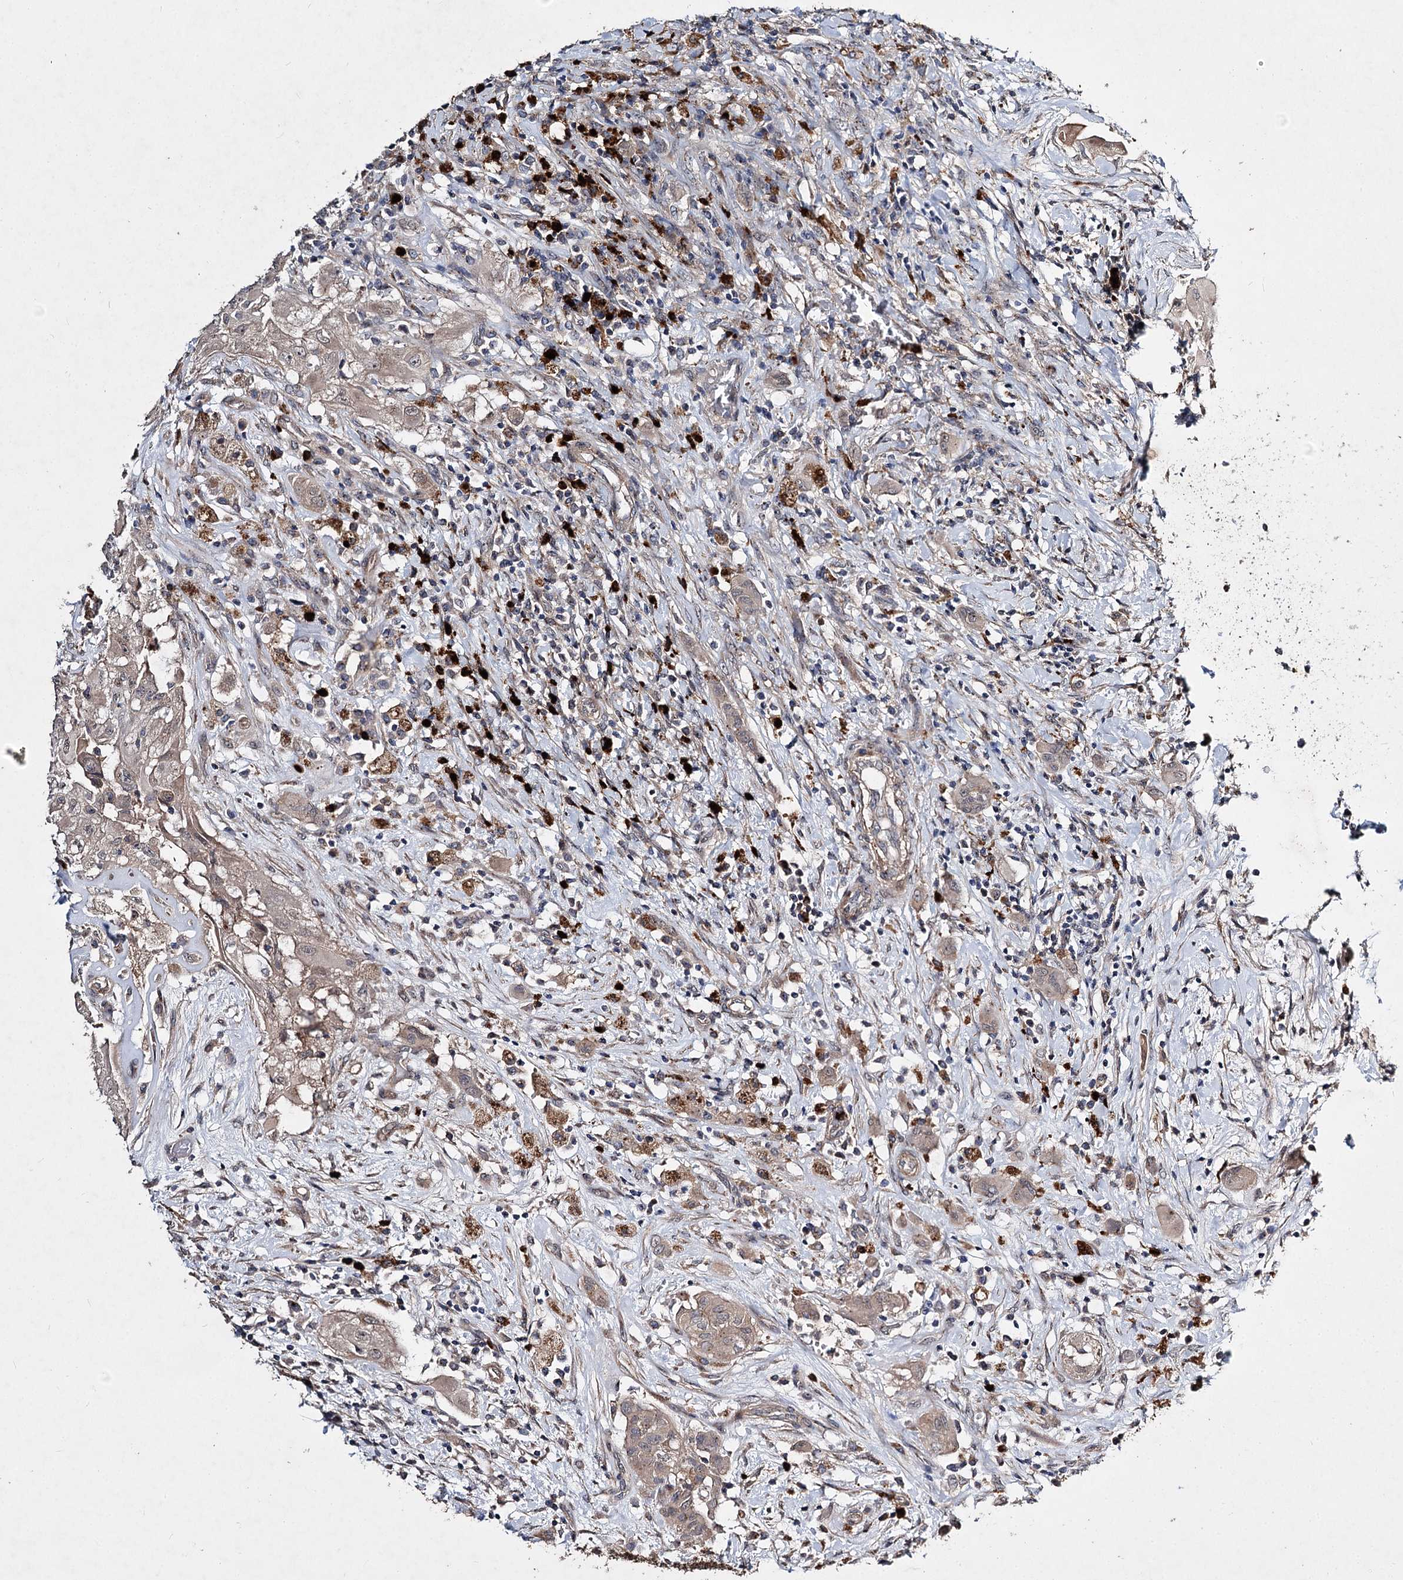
{"staining": {"intensity": "weak", "quantity": "25%-75%", "location": "cytoplasmic/membranous,nuclear"}, "tissue": "thyroid cancer", "cell_type": "Tumor cells", "image_type": "cancer", "snomed": [{"axis": "morphology", "description": "Papillary adenocarcinoma, NOS"}, {"axis": "topography", "description": "Thyroid gland"}], "caption": "Immunohistochemical staining of thyroid cancer (papillary adenocarcinoma) exhibits weak cytoplasmic/membranous and nuclear protein staining in about 25%-75% of tumor cells.", "gene": "MINDY3", "patient": {"sex": "female", "age": 59}}